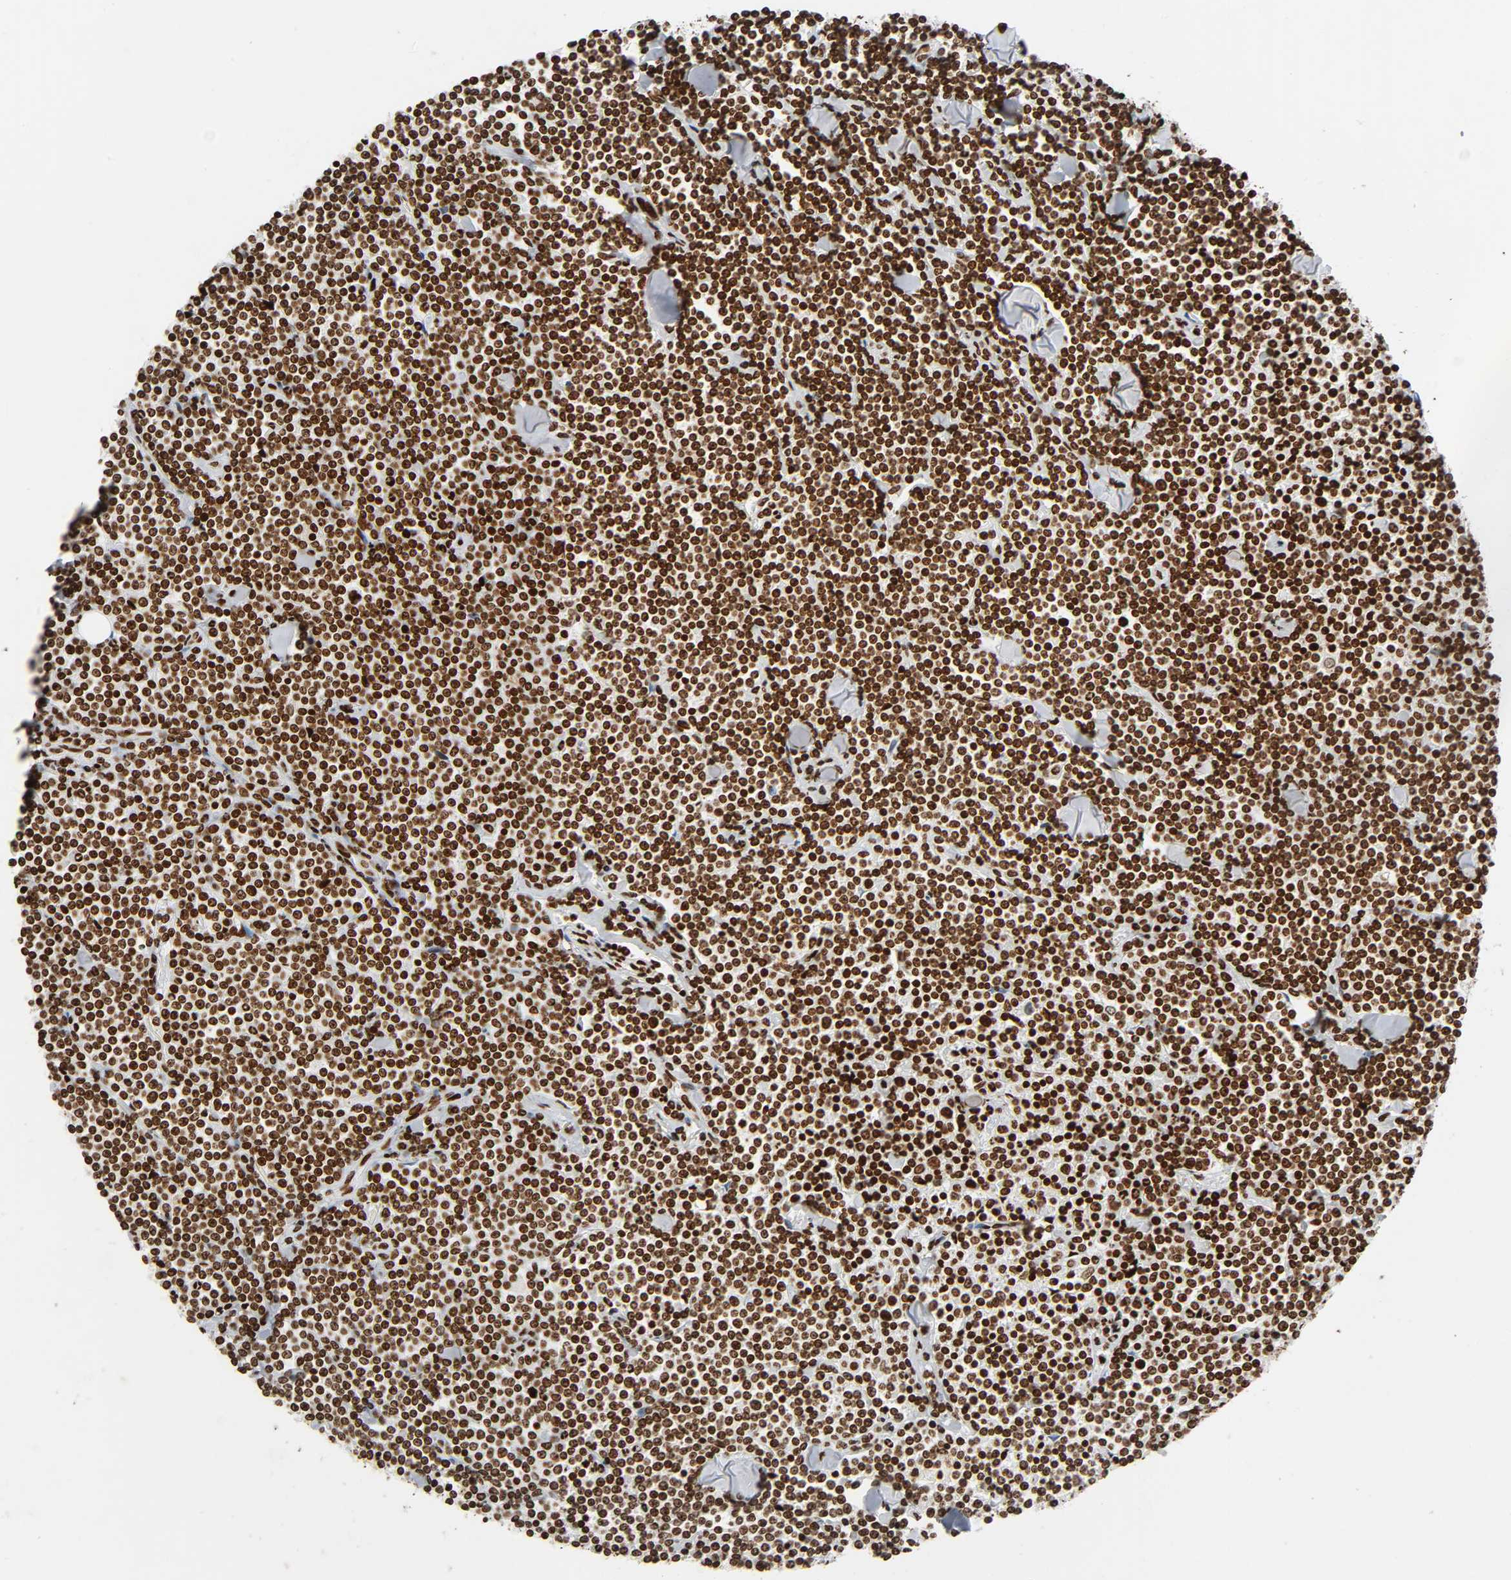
{"staining": {"intensity": "strong", "quantity": ">75%", "location": "nuclear"}, "tissue": "lymphoma", "cell_type": "Tumor cells", "image_type": "cancer", "snomed": [{"axis": "morphology", "description": "Malignant lymphoma, non-Hodgkin's type, Low grade"}, {"axis": "topography", "description": "Soft tissue"}], "caption": "Immunohistochemistry (IHC) micrograph of neoplastic tissue: human lymphoma stained using immunohistochemistry demonstrates high levels of strong protein expression localized specifically in the nuclear of tumor cells, appearing as a nuclear brown color.", "gene": "RXRA", "patient": {"sex": "male", "age": 92}}